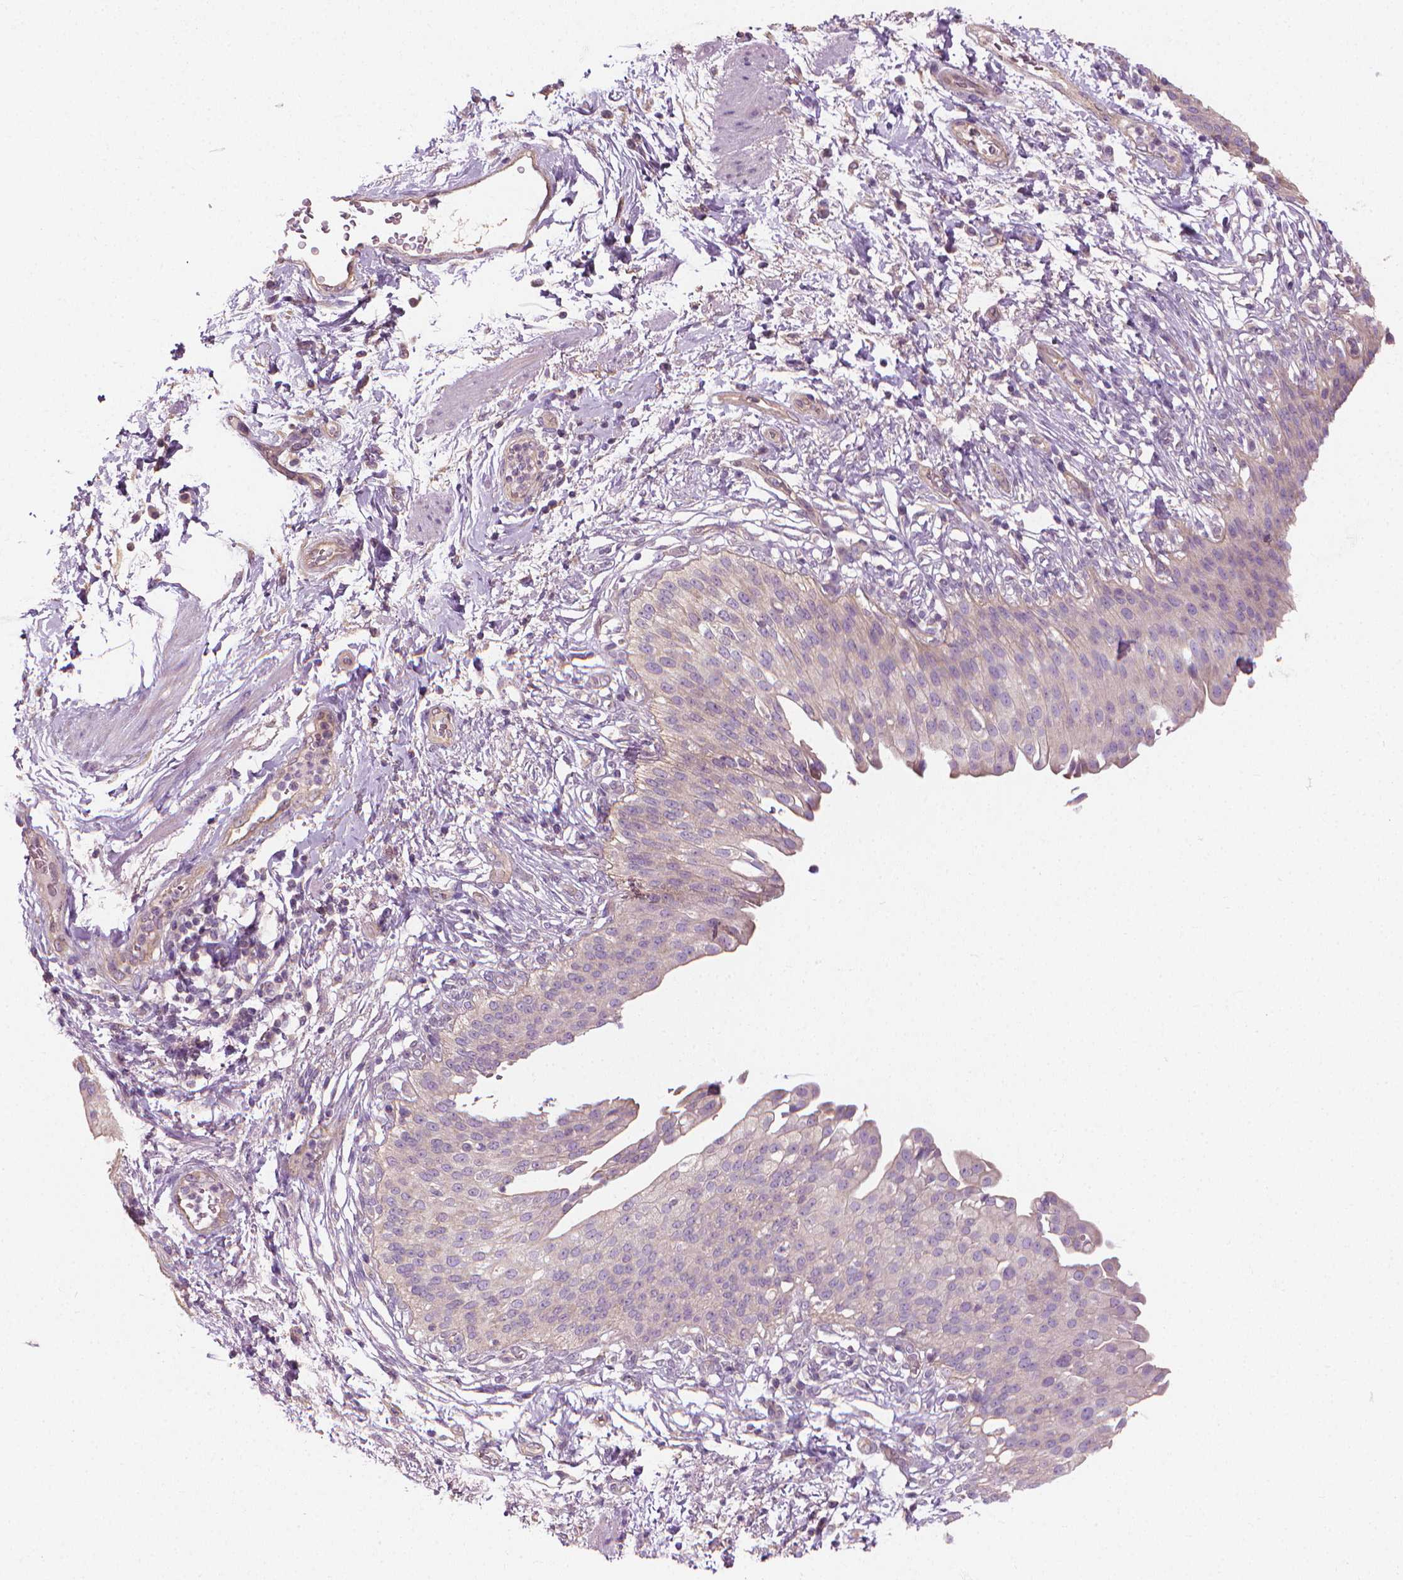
{"staining": {"intensity": "negative", "quantity": "none", "location": "none"}, "tissue": "urinary bladder", "cell_type": "Urothelial cells", "image_type": "normal", "snomed": [{"axis": "morphology", "description": "Normal tissue, NOS"}, {"axis": "topography", "description": "Urinary bladder"}, {"axis": "topography", "description": "Peripheral nerve tissue"}], "caption": "High power microscopy photomicrograph of an immunohistochemistry image of unremarkable urinary bladder, revealing no significant expression in urothelial cells.", "gene": "RIIAD1", "patient": {"sex": "female", "age": 60}}